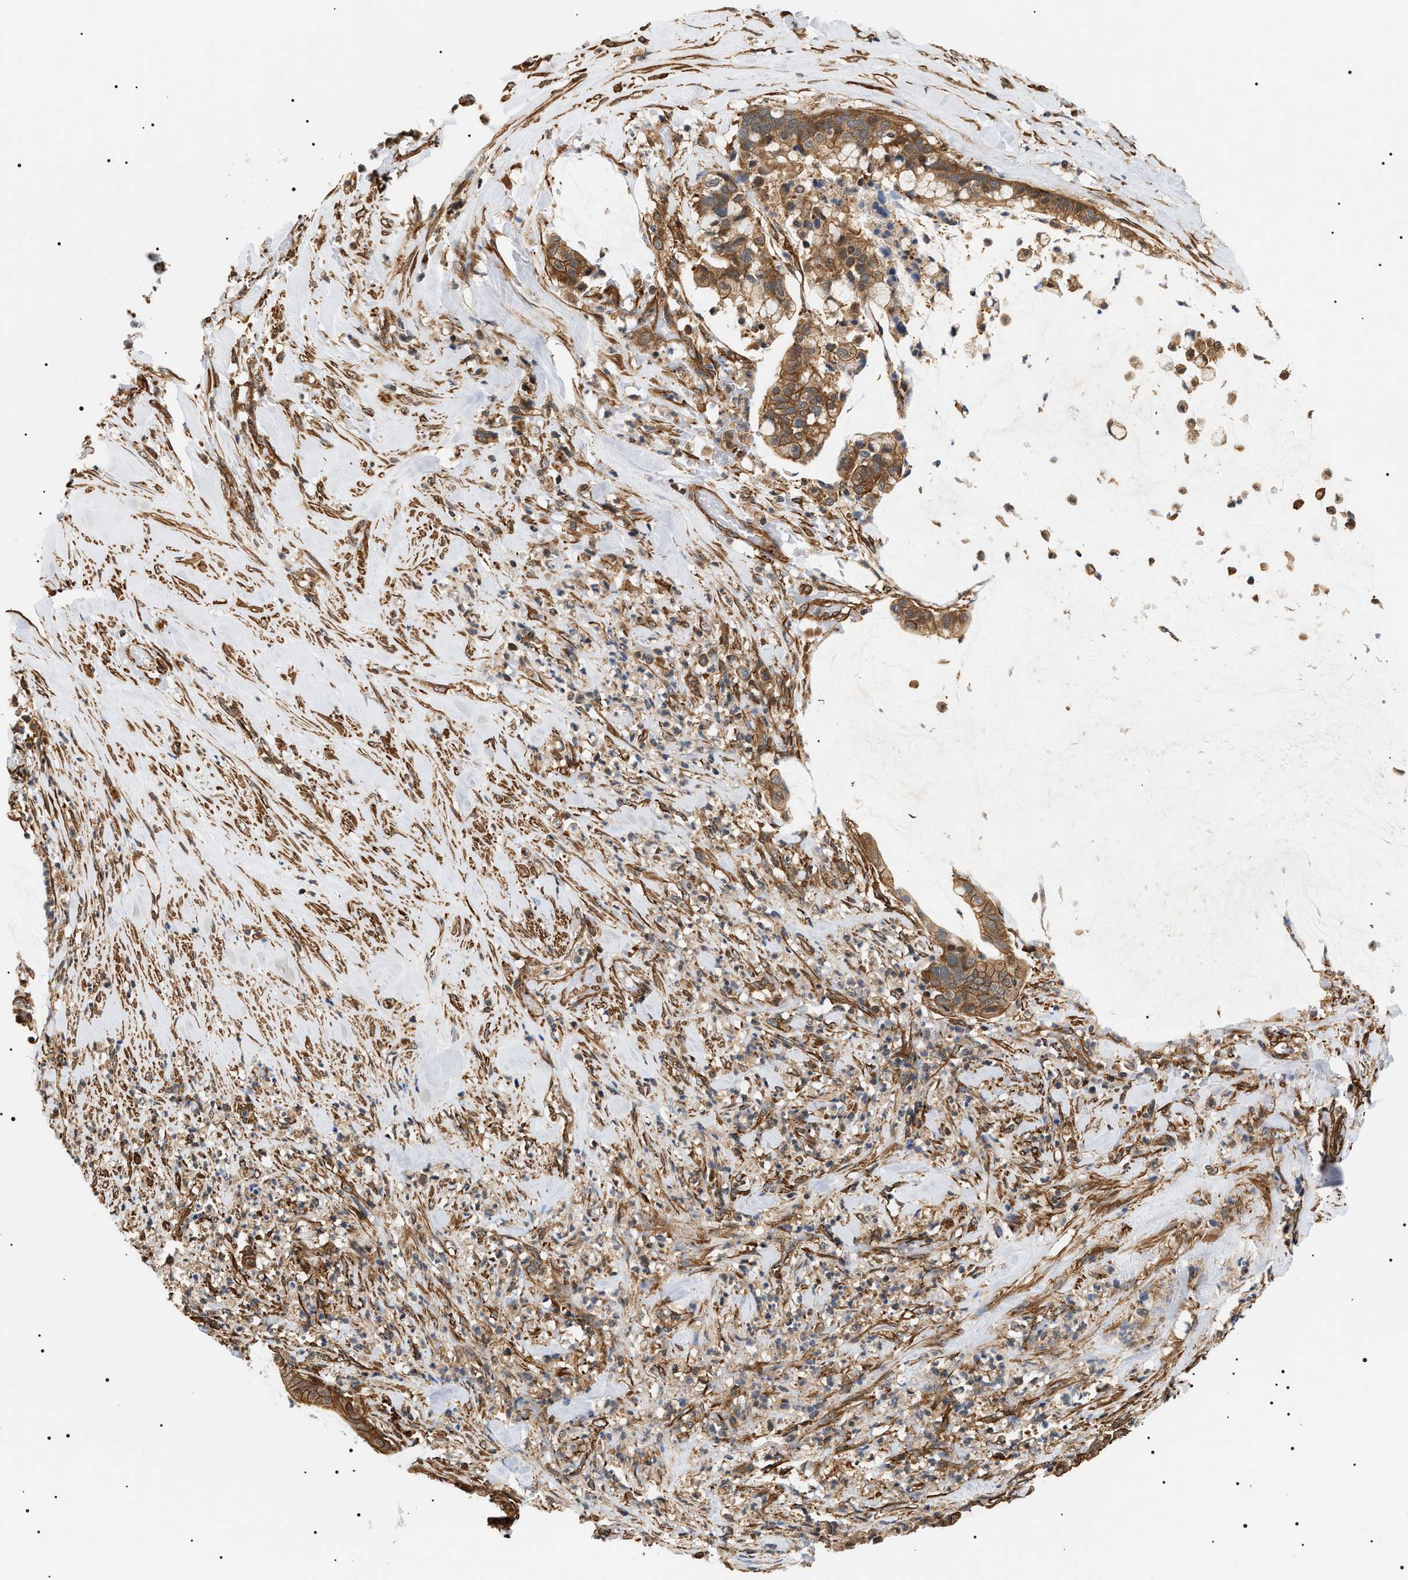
{"staining": {"intensity": "moderate", "quantity": ">75%", "location": "cytoplasmic/membranous"}, "tissue": "pancreatic cancer", "cell_type": "Tumor cells", "image_type": "cancer", "snomed": [{"axis": "morphology", "description": "Adenocarcinoma, NOS"}, {"axis": "topography", "description": "Pancreas"}], "caption": "Tumor cells show medium levels of moderate cytoplasmic/membranous positivity in about >75% of cells in human pancreatic cancer (adenocarcinoma).", "gene": "SH3GLB2", "patient": {"sex": "male", "age": 41}}